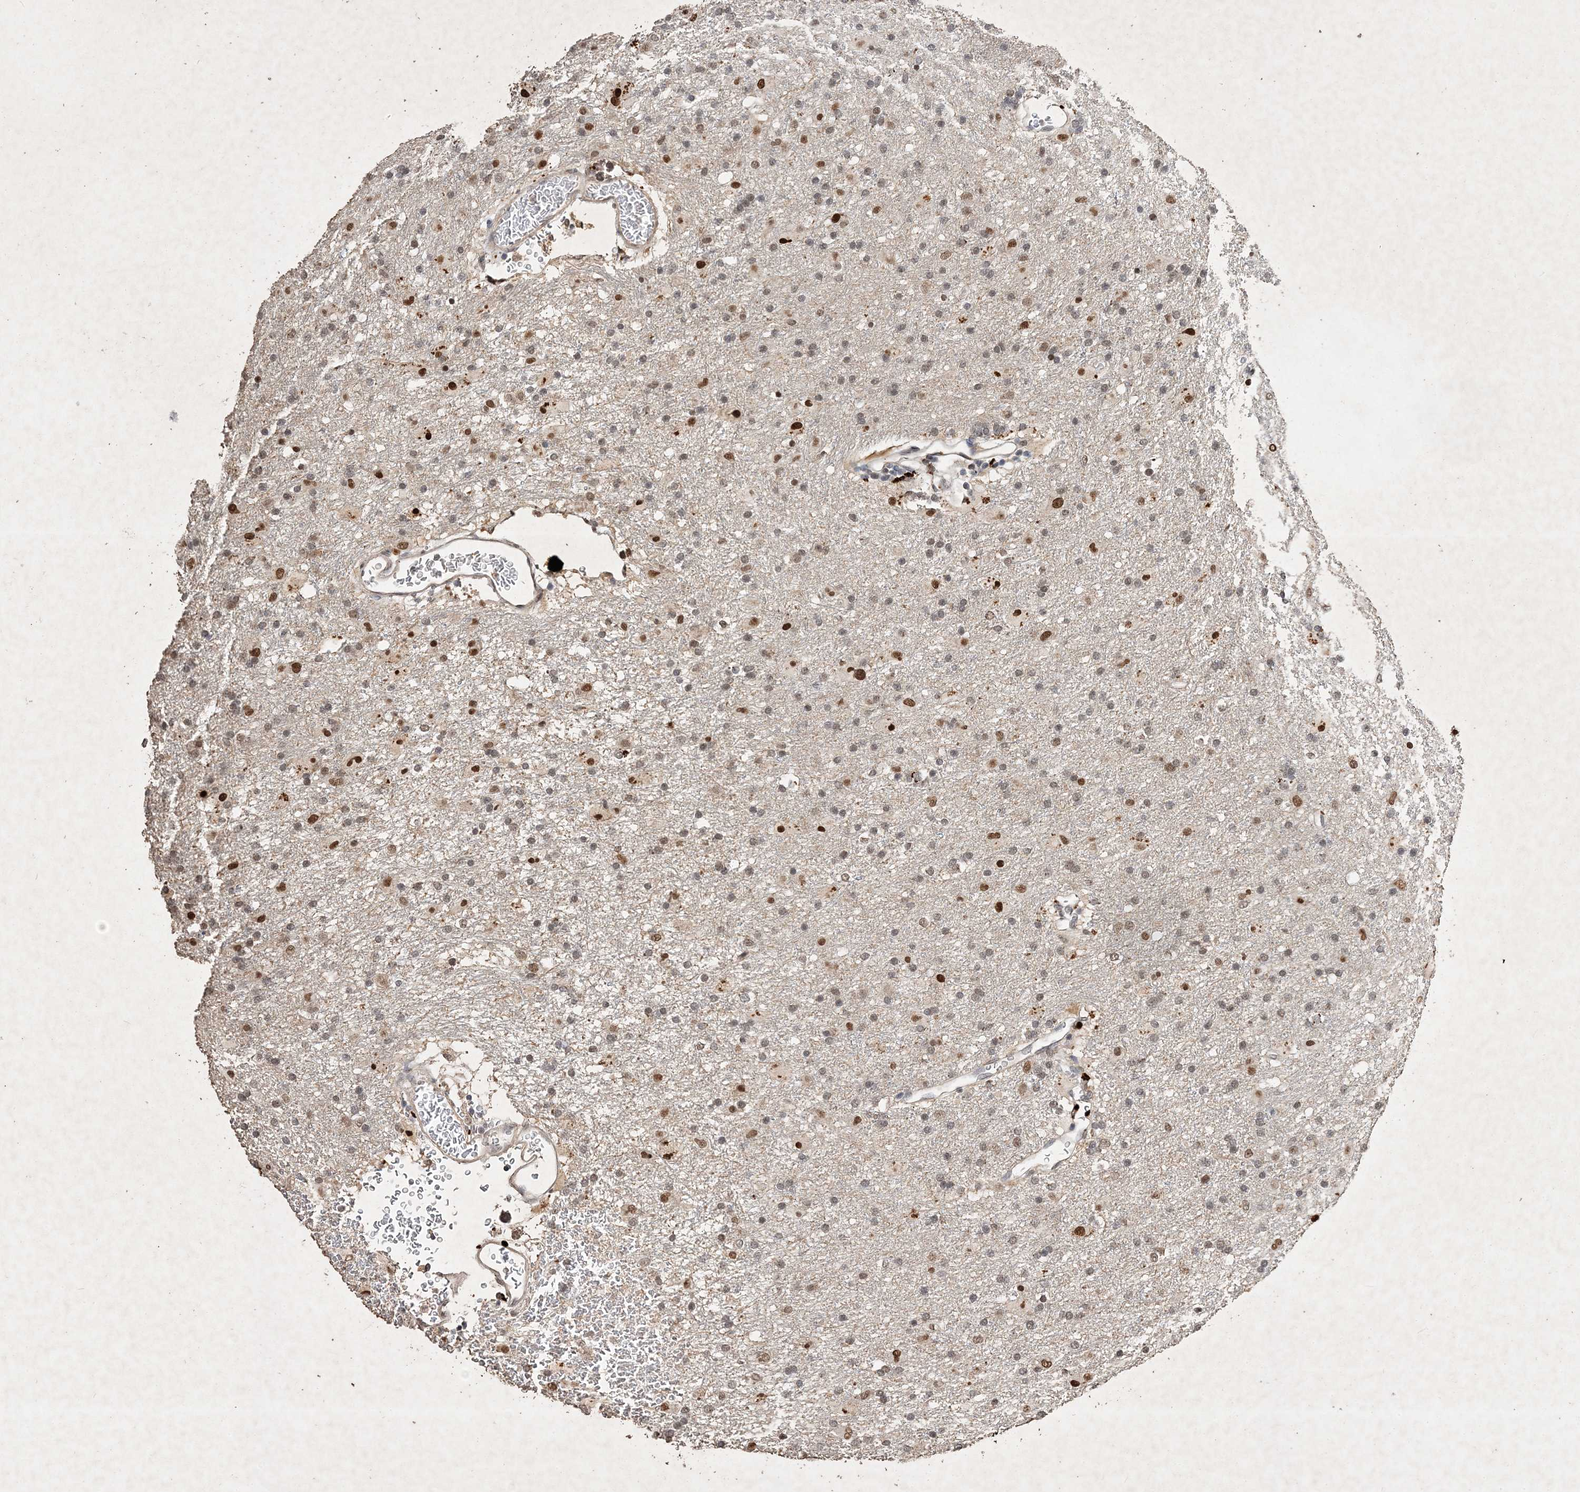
{"staining": {"intensity": "moderate", "quantity": "<25%", "location": "nuclear"}, "tissue": "glioma", "cell_type": "Tumor cells", "image_type": "cancer", "snomed": [{"axis": "morphology", "description": "Glioma, malignant, Low grade"}, {"axis": "topography", "description": "Brain"}], "caption": "Glioma tissue exhibits moderate nuclear expression in about <25% of tumor cells", "gene": "C3orf38", "patient": {"sex": "male", "age": 65}}